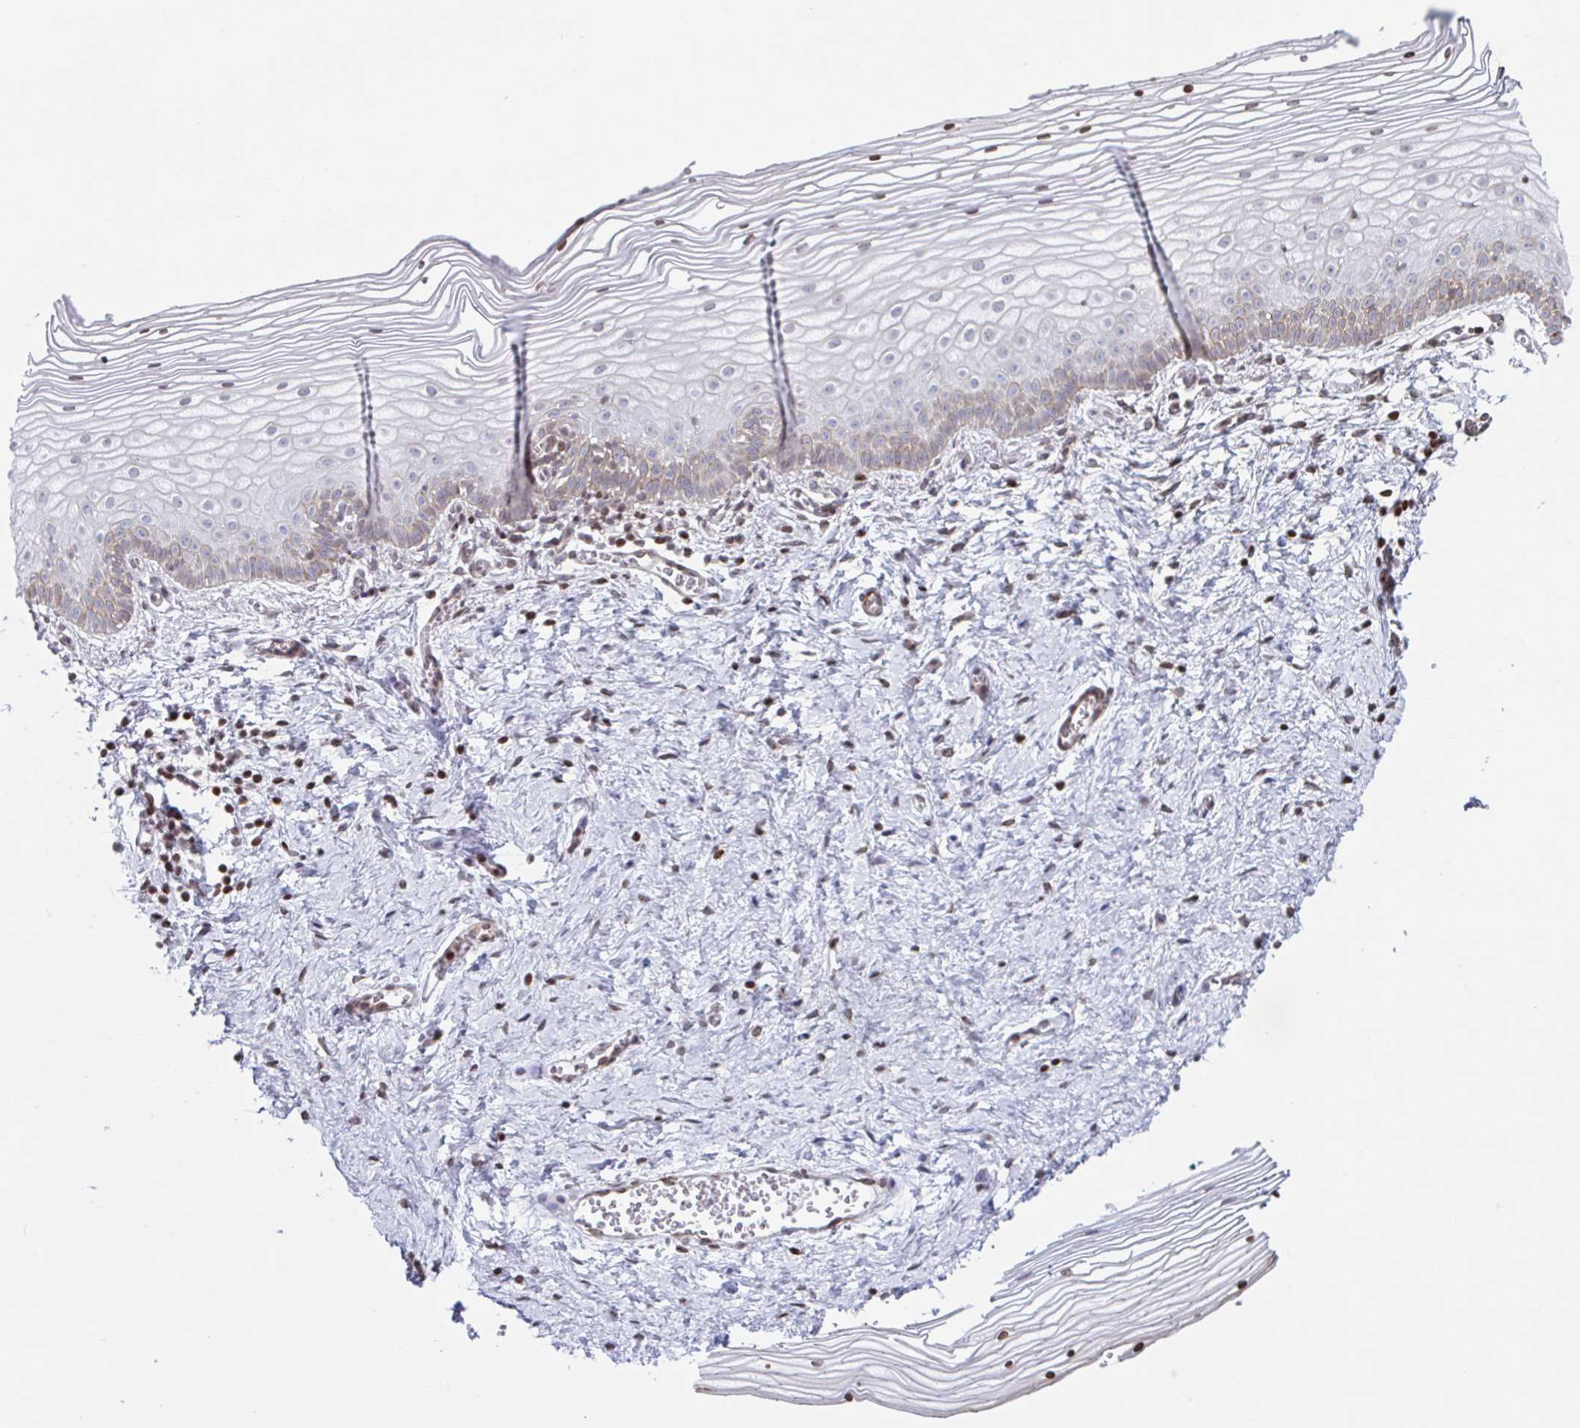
{"staining": {"intensity": "moderate", "quantity": "25%-75%", "location": "nuclear"}, "tissue": "vagina", "cell_type": "Squamous epithelial cells", "image_type": "normal", "snomed": [{"axis": "morphology", "description": "Normal tissue, NOS"}, {"axis": "topography", "description": "Vagina"}], "caption": "Squamous epithelial cells show medium levels of moderate nuclear positivity in about 25%-75% of cells in normal vagina. Using DAB (brown) and hematoxylin (blue) stains, captured at high magnification using brightfield microscopy.", "gene": "NOL6", "patient": {"sex": "female", "age": 56}}